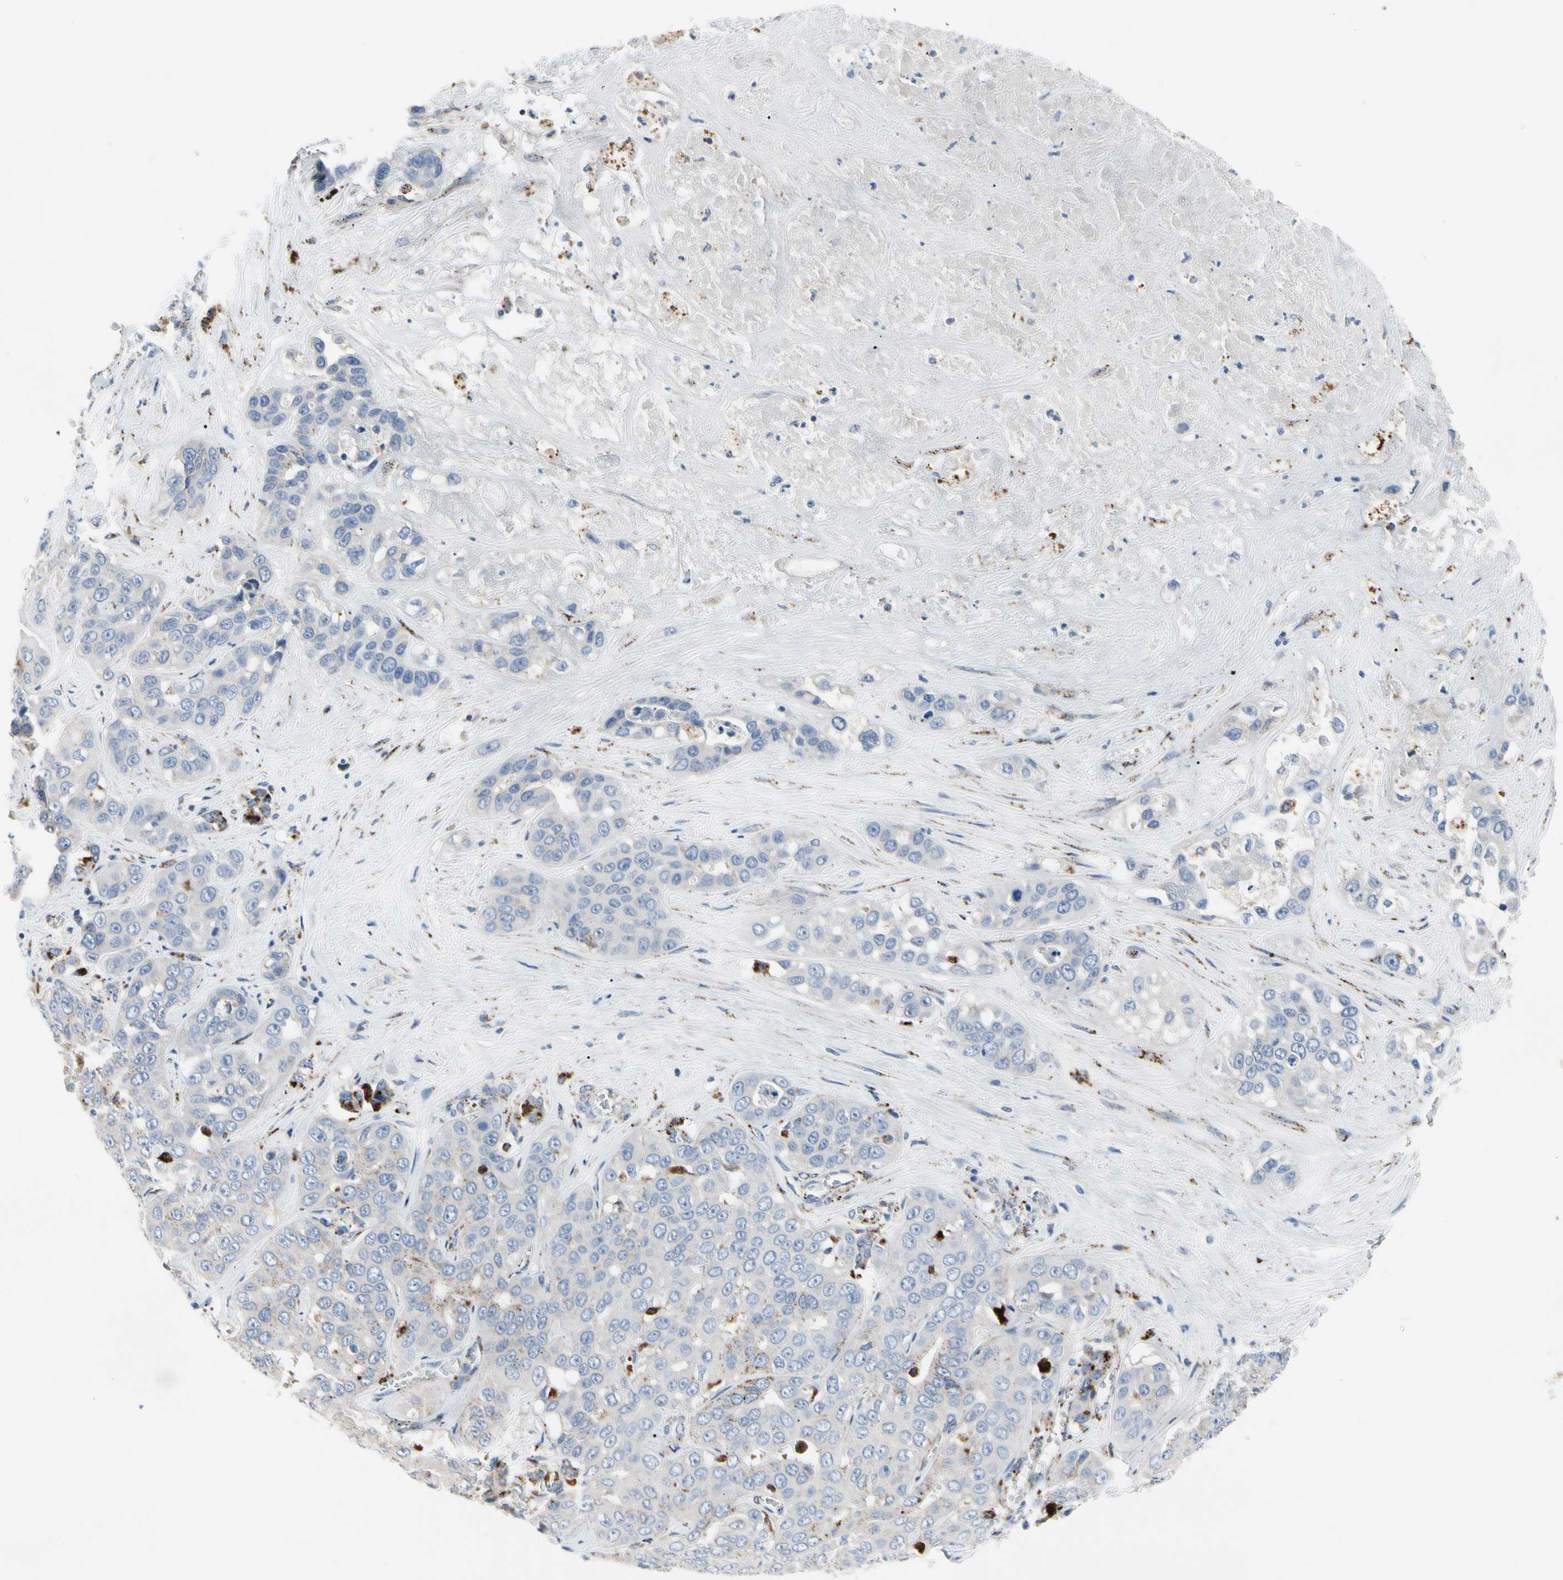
{"staining": {"intensity": "negative", "quantity": "none", "location": "none"}, "tissue": "liver cancer", "cell_type": "Tumor cells", "image_type": "cancer", "snomed": [{"axis": "morphology", "description": "Cholangiocarcinoma"}, {"axis": "topography", "description": "Liver"}], "caption": "Tumor cells show no significant staining in liver cancer. (Stains: DAB immunohistochemistry with hematoxylin counter stain, Microscopy: brightfield microscopy at high magnification).", "gene": "RETSAT", "patient": {"sex": "female", "age": 52}}